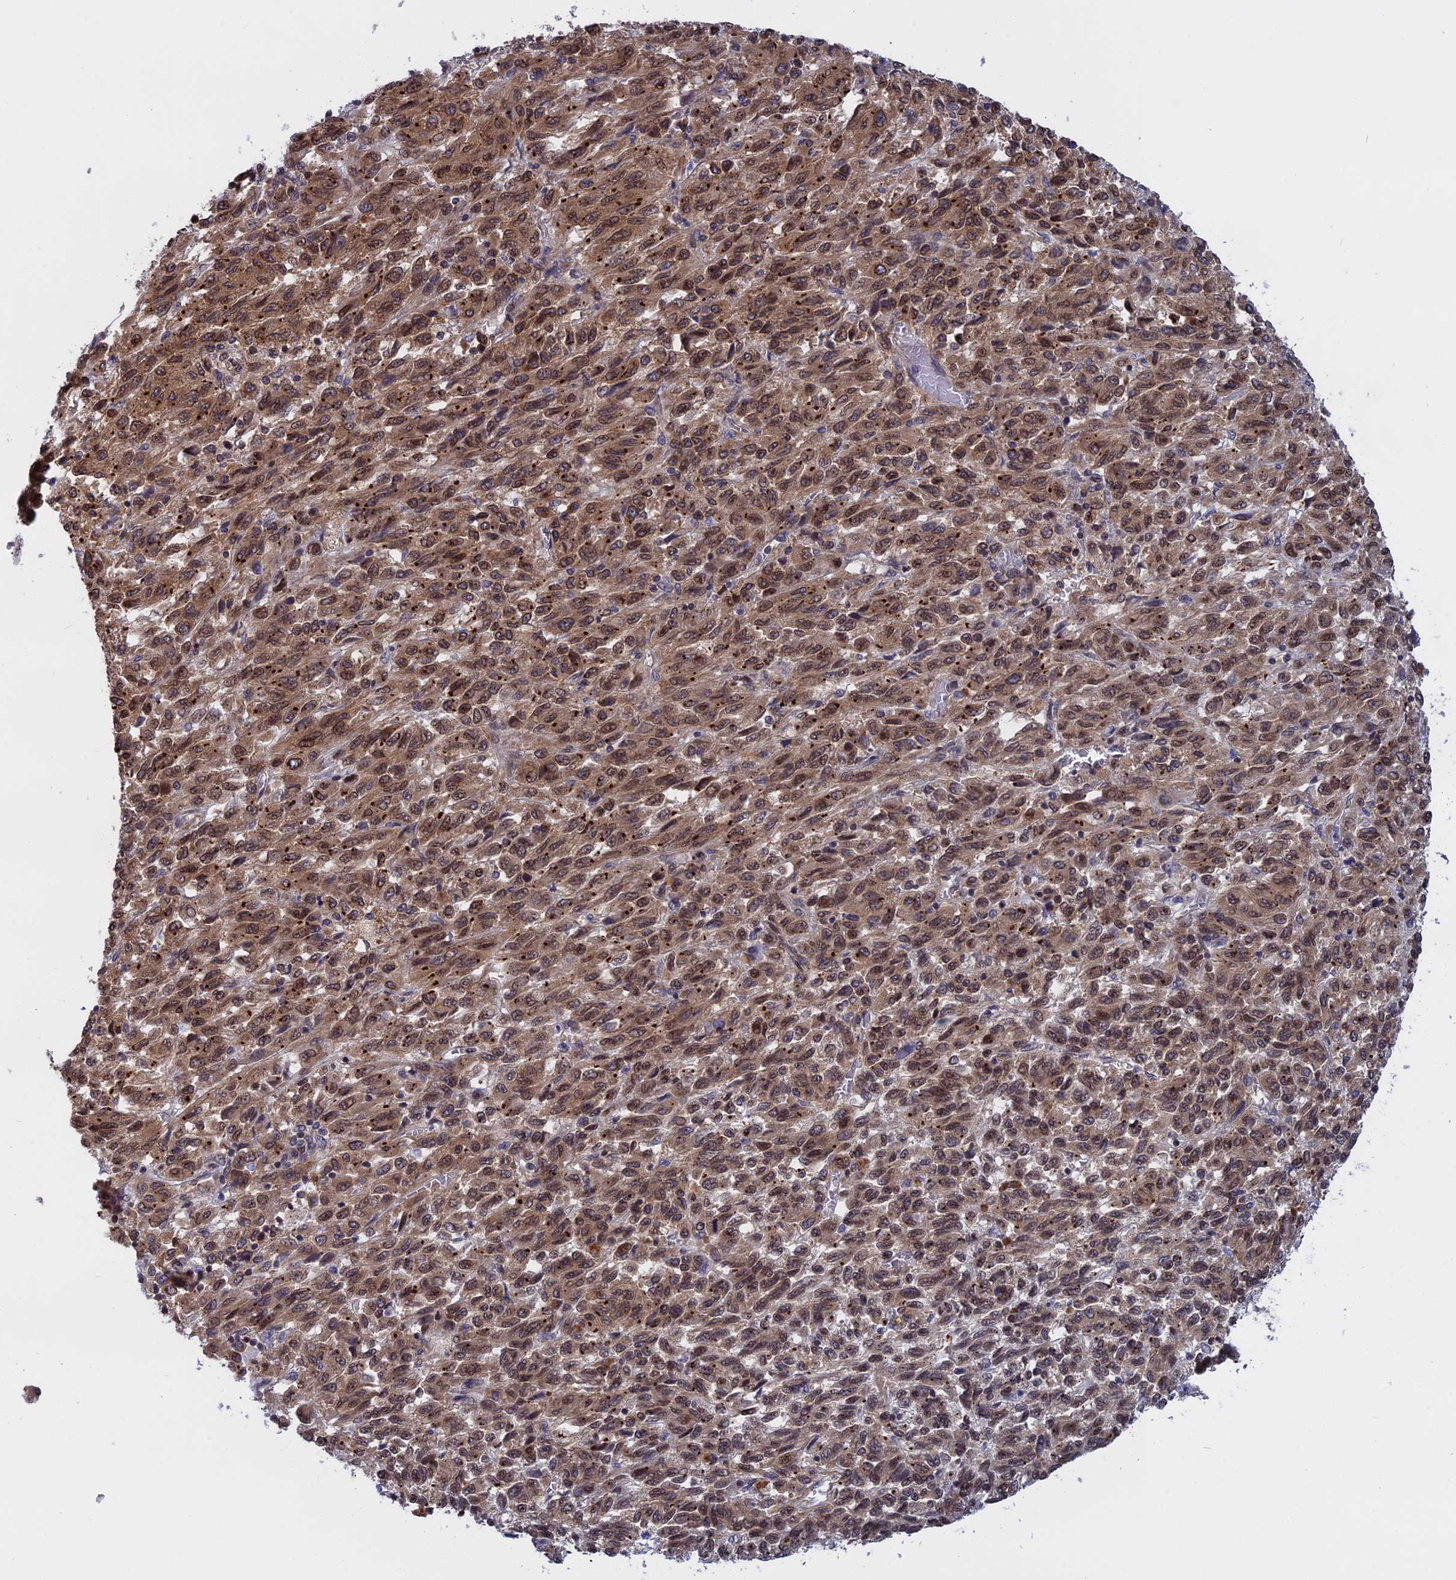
{"staining": {"intensity": "moderate", "quantity": ">75%", "location": "cytoplasmic/membranous,nuclear"}, "tissue": "melanoma", "cell_type": "Tumor cells", "image_type": "cancer", "snomed": [{"axis": "morphology", "description": "Malignant melanoma, Metastatic site"}, {"axis": "topography", "description": "Lung"}], "caption": "Malignant melanoma (metastatic site) stained for a protein displays moderate cytoplasmic/membranous and nuclear positivity in tumor cells.", "gene": "NAA10", "patient": {"sex": "male", "age": 64}}